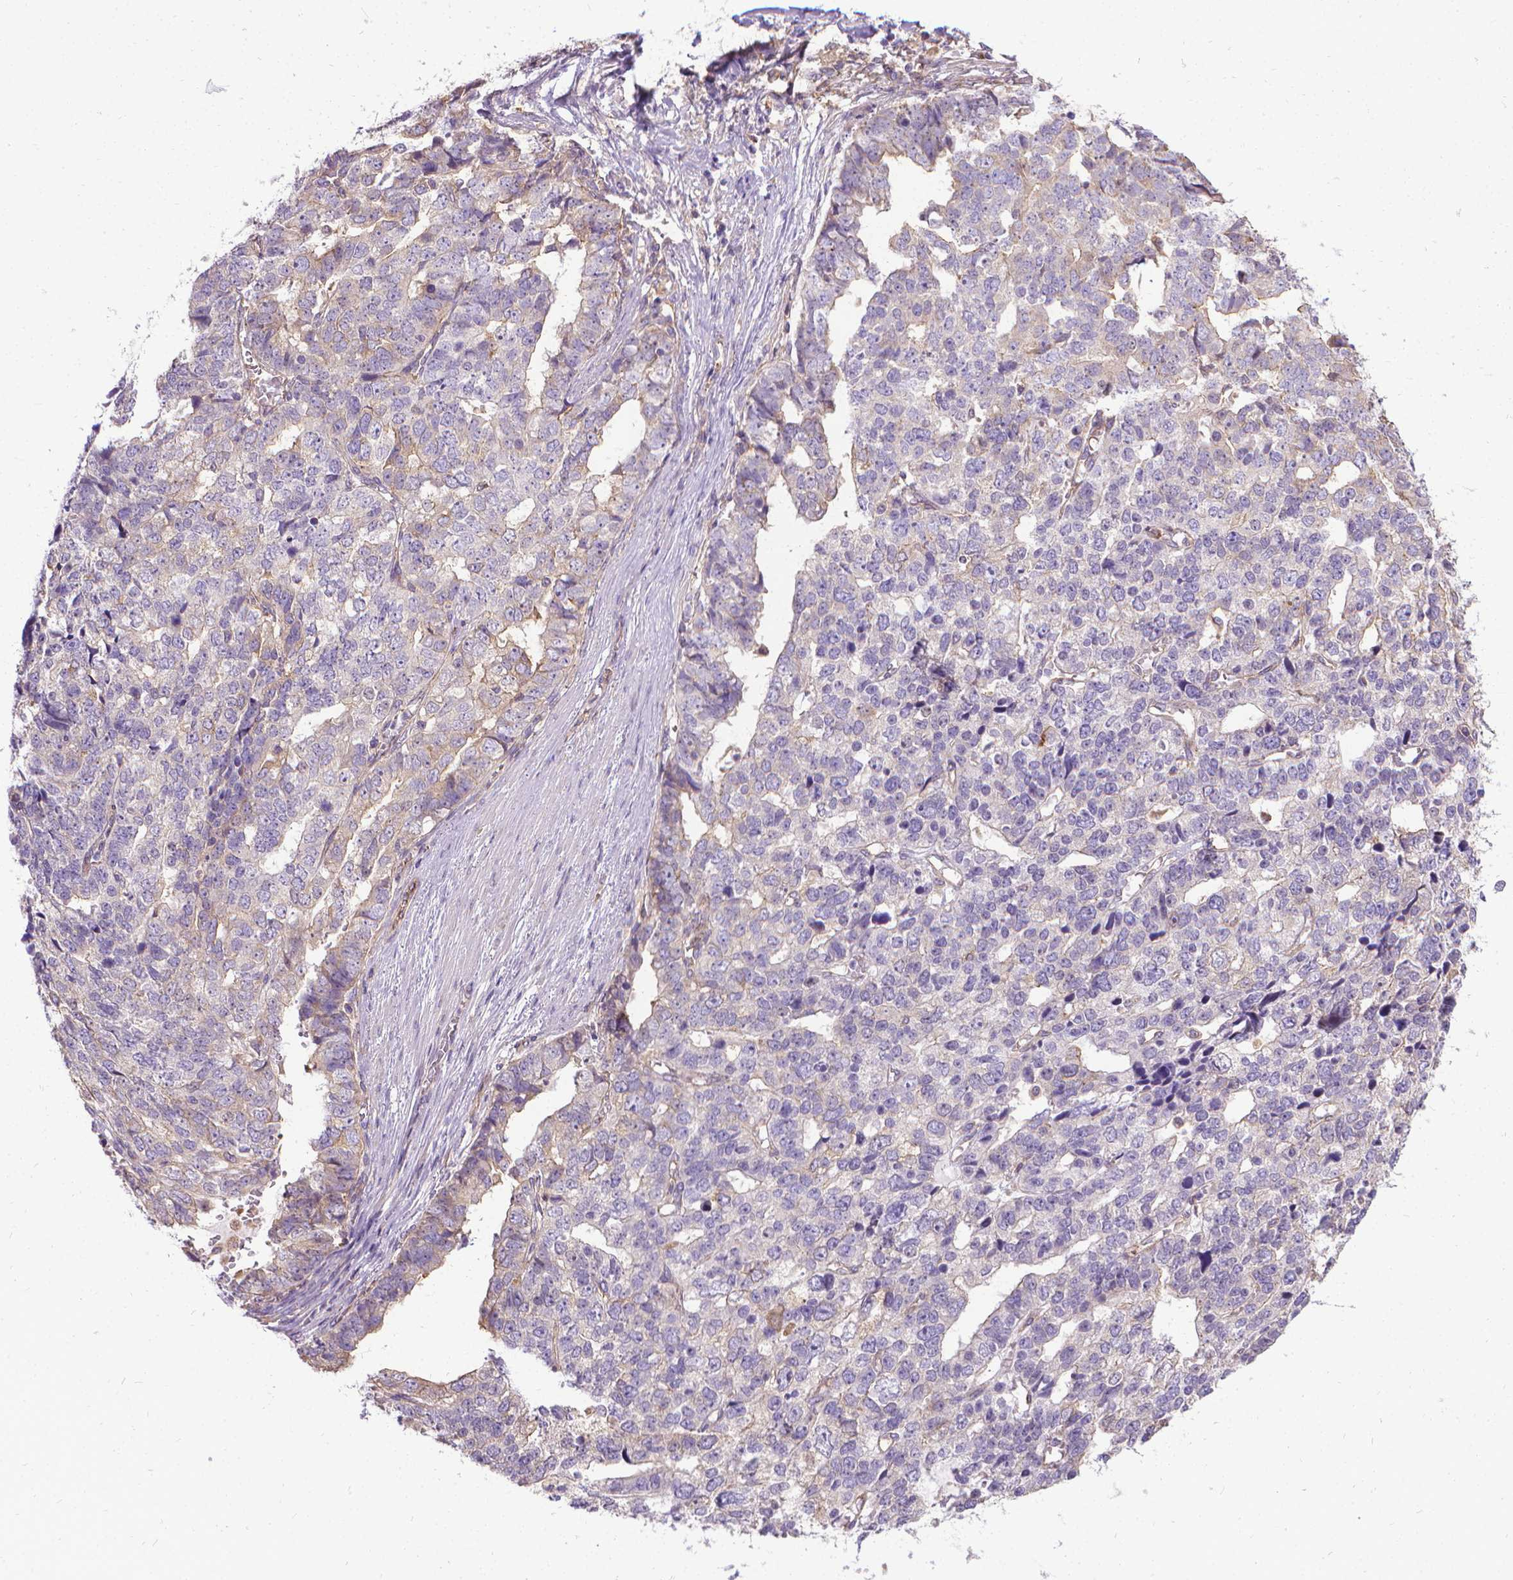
{"staining": {"intensity": "negative", "quantity": "none", "location": "none"}, "tissue": "stomach cancer", "cell_type": "Tumor cells", "image_type": "cancer", "snomed": [{"axis": "morphology", "description": "Adenocarcinoma, NOS"}, {"axis": "topography", "description": "Stomach"}], "caption": "Immunohistochemistry (IHC) photomicrograph of stomach cancer stained for a protein (brown), which exhibits no expression in tumor cells.", "gene": "CFAP299", "patient": {"sex": "male", "age": 69}}